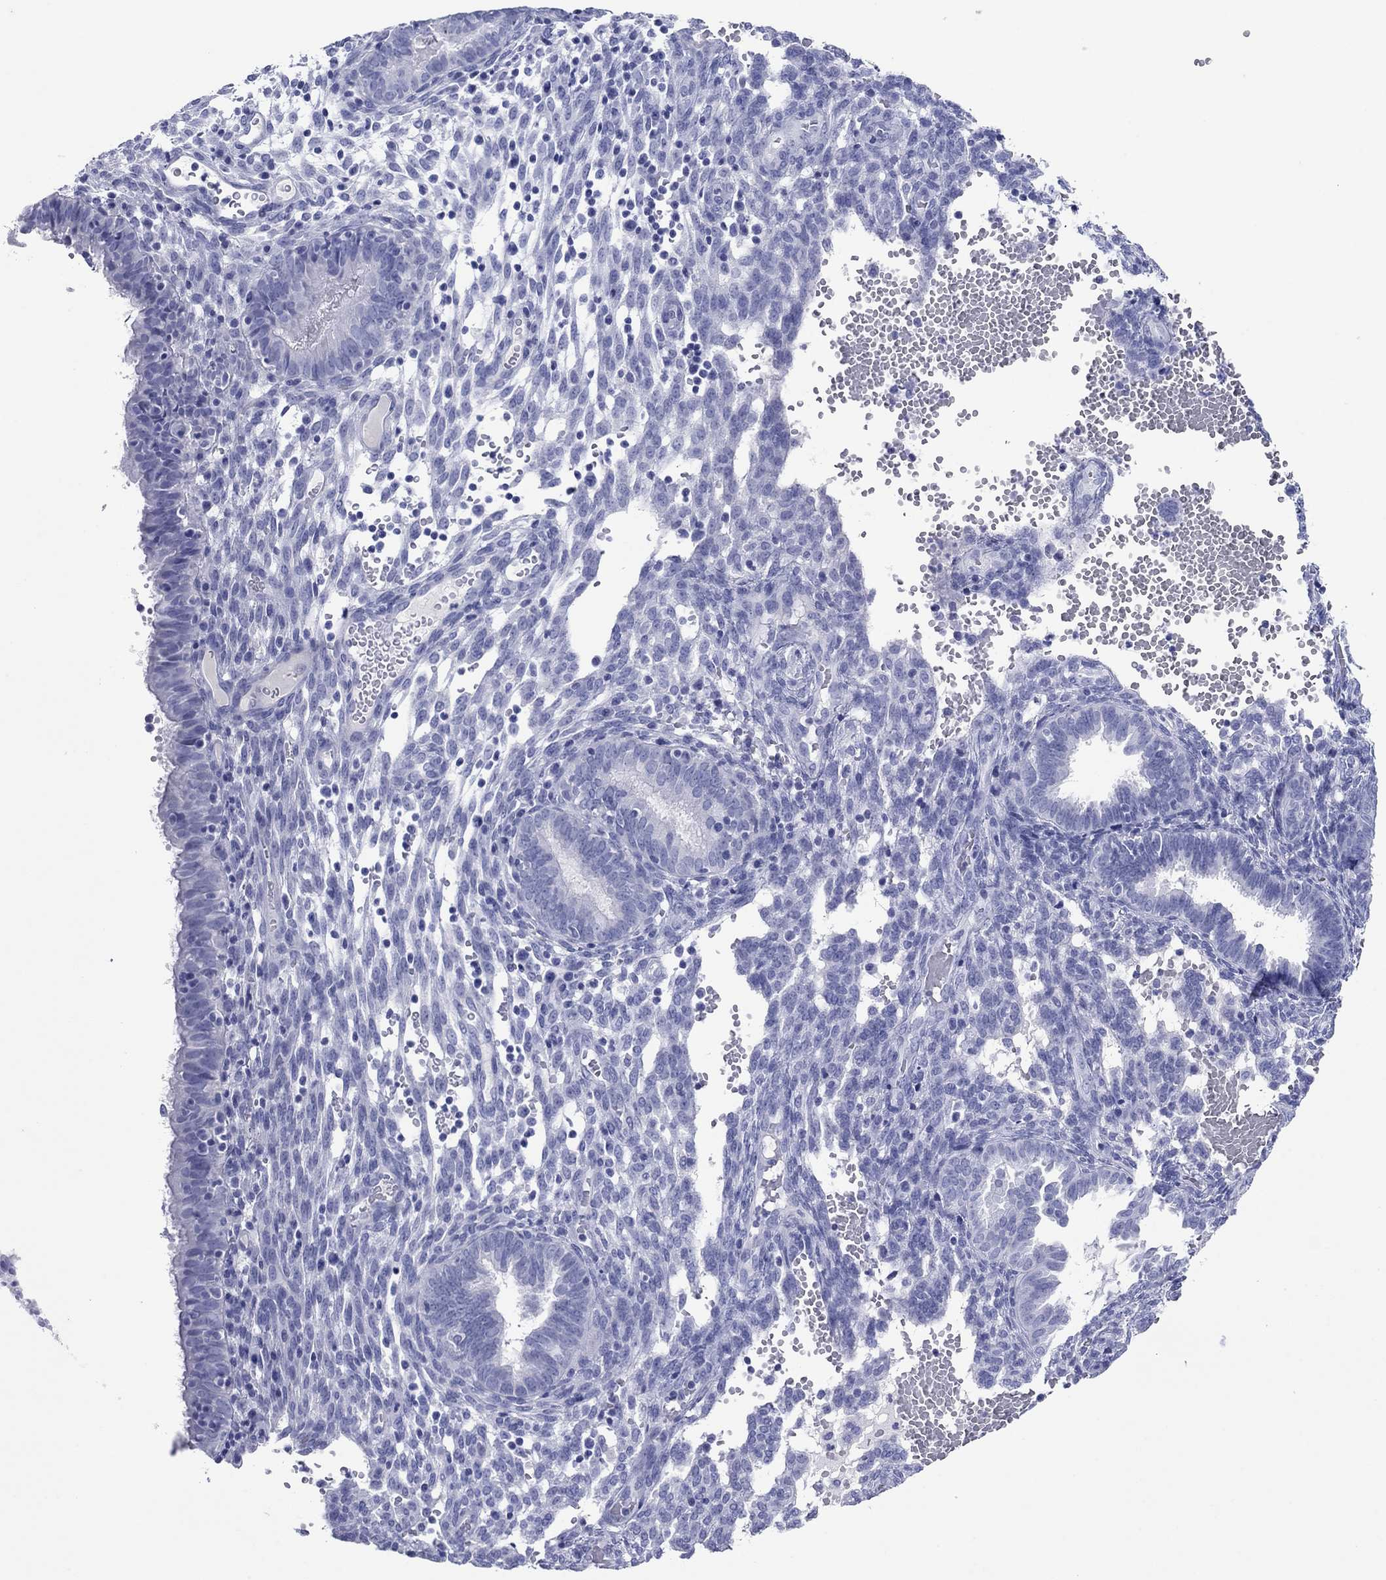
{"staining": {"intensity": "negative", "quantity": "none", "location": "none"}, "tissue": "endometrium", "cell_type": "Cells in endometrial stroma", "image_type": "normal", "snomed": [{"axis": "morphology", "description": "Normal tissue, NOS"}, {"axis": "topography", "description": "Endometrium"}], "caption": "Endometrium was stained to show a protein in brown. There is no significant expression in cells in endometrial stroma. Nuclei are stained in blue.", "gene": "ATP4A", "patient": {"sex": "female", "age": 42}}